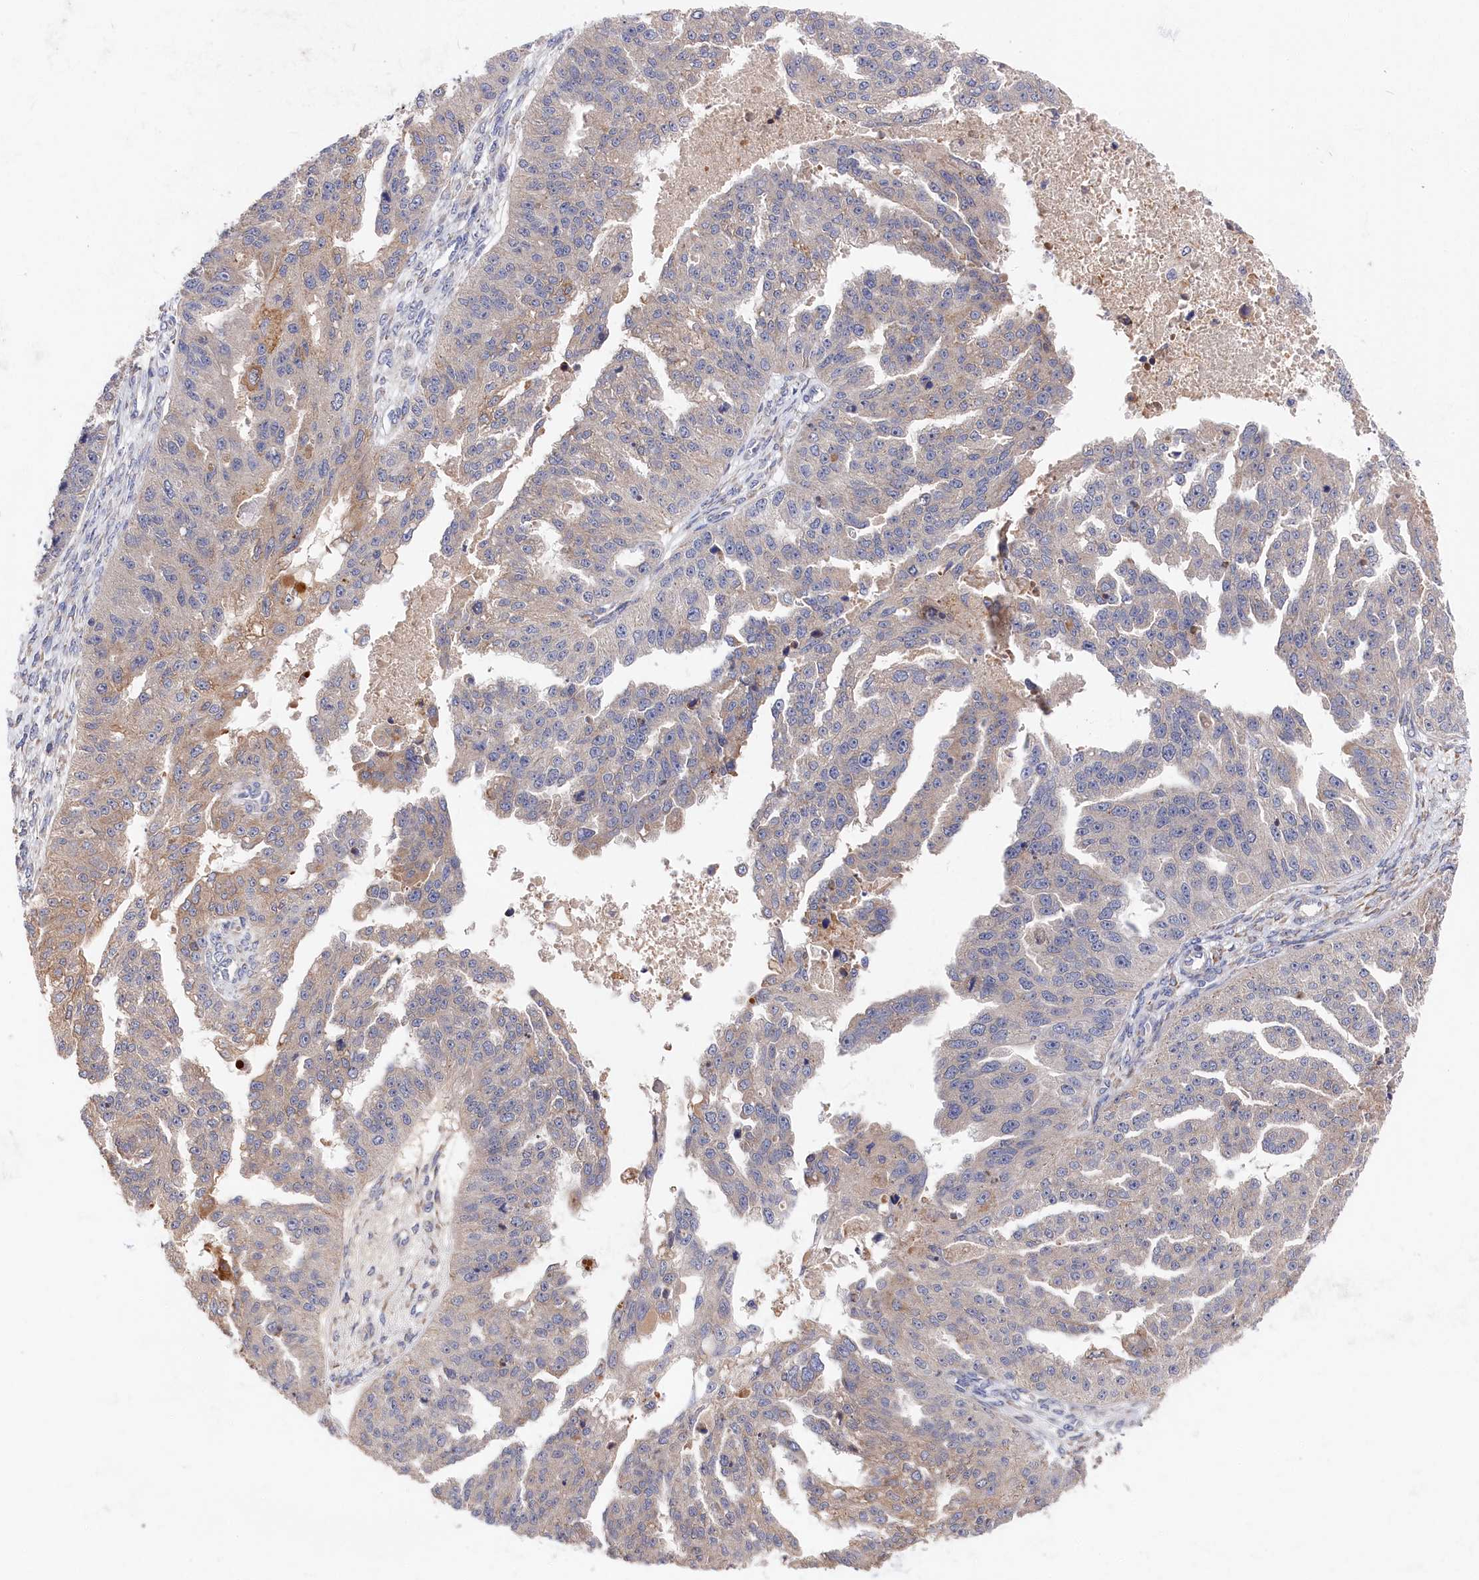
{"staining": {"intensity": "weak", "quantity": "<25%", "location": "cytoplasmic/membranous"}, "tissue": "ovarian cancer", "cell_type": "Tumor cells", "image_type": "cancer", "snomed": [{"axis": "morphology", "description": "Cystadenocarcinoma, serous, NOS"}, {"axis": "topography", "description": "Ovary"}], "caption": "Ovarian serous cystadenocarcinoma was stained to show a protein in brown. There is no significant staining in tumor cells. Nuclei are stained in blue.", "gene": "CYB5D2", "patient": {"sex": "female", "age": 58}}